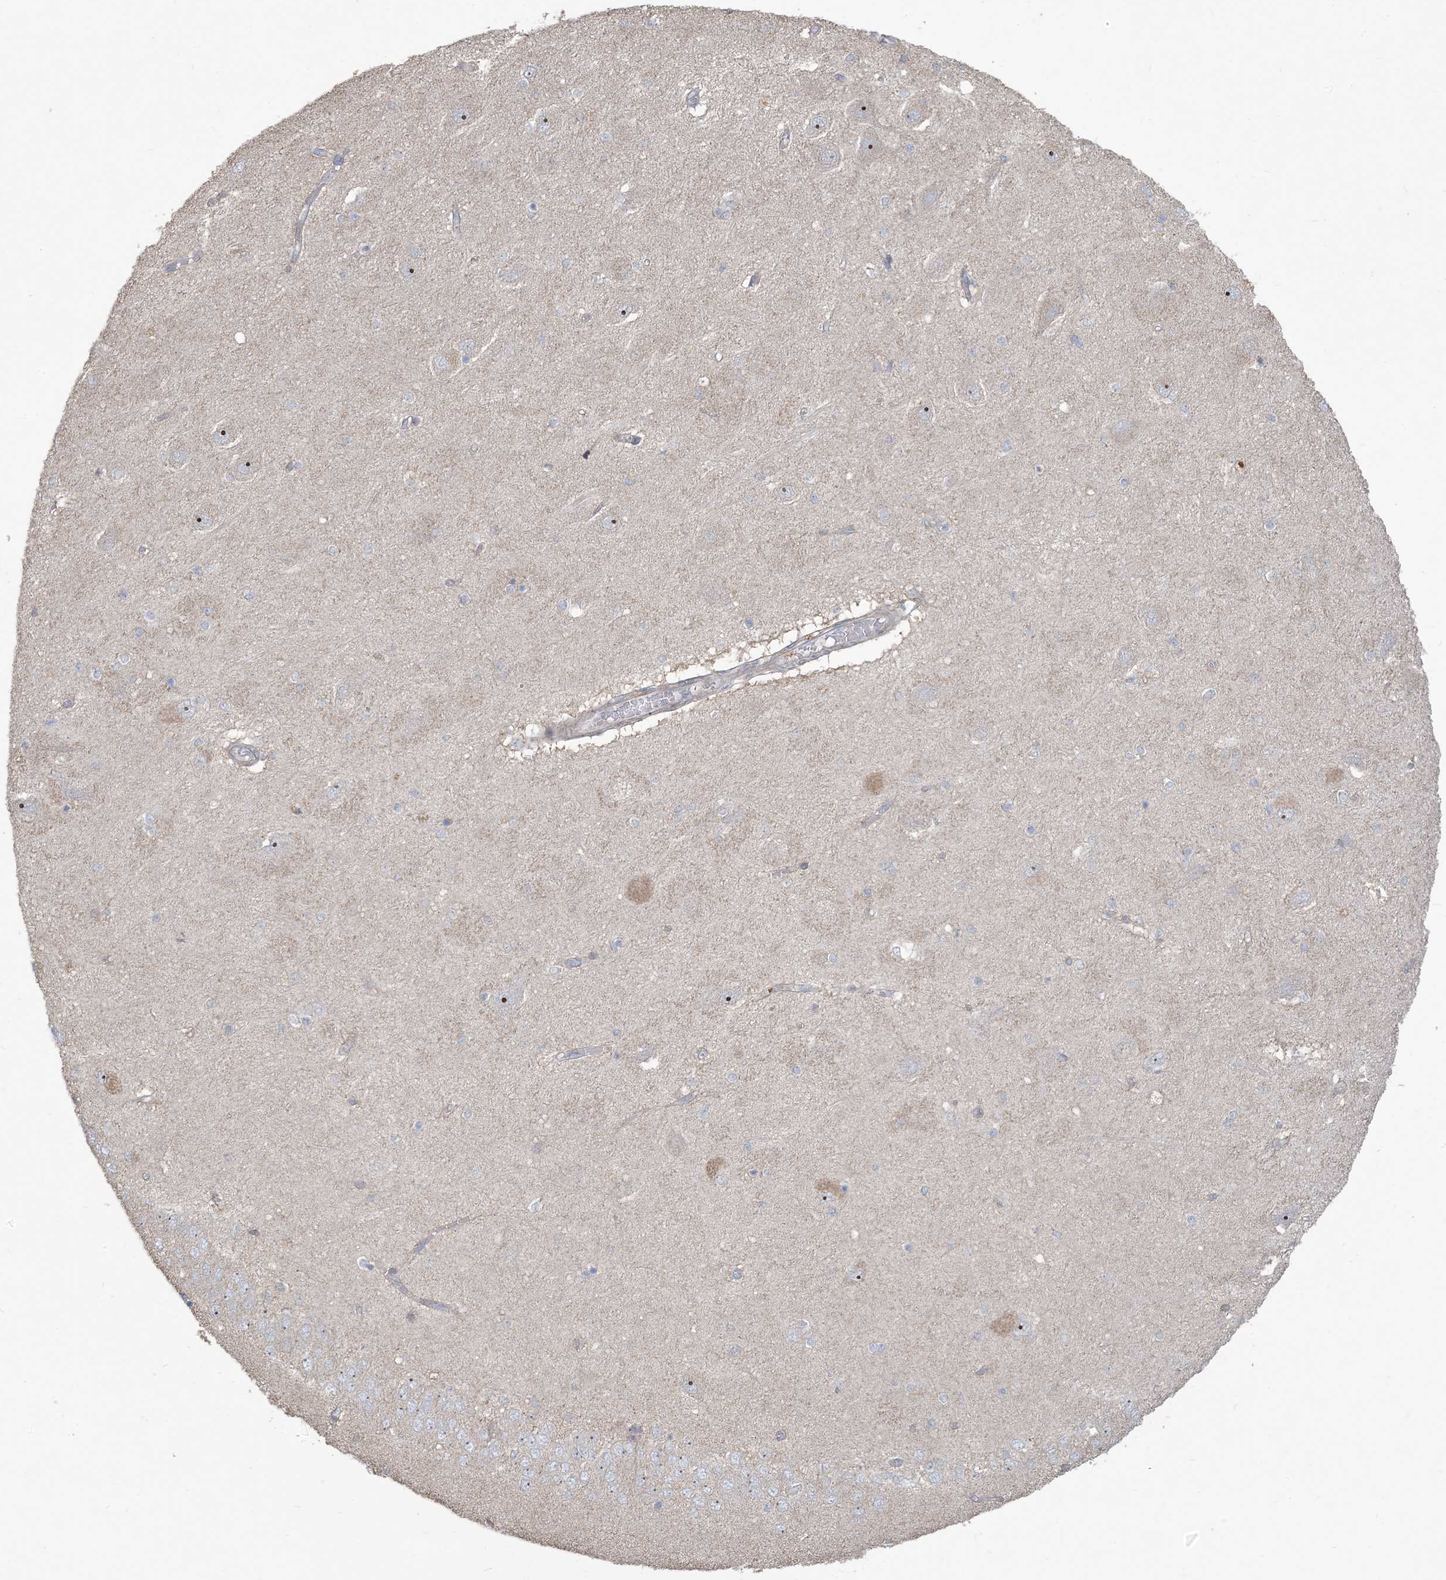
{"staining": {"intensity": "negative", "quantity": "none", "location": "none"}, "tissue": "hippocampus", "cell_type": "Glial cells", "image_type": "normal", "snomed": [{"axis": "morphology", "description": "Normal tissue, NOS"}, {"axis": "topography", "description": "Hippocampus"}], "caption": "This histopathology image is of benign hippocampus stained with immunohistochemistry (IHC) to label a protein in brown with the nuclei are counter-stained blue. There is no positivity in glial cells.", "gene": "KLHL18", "patient": {"sex": "female", "age": 54}}